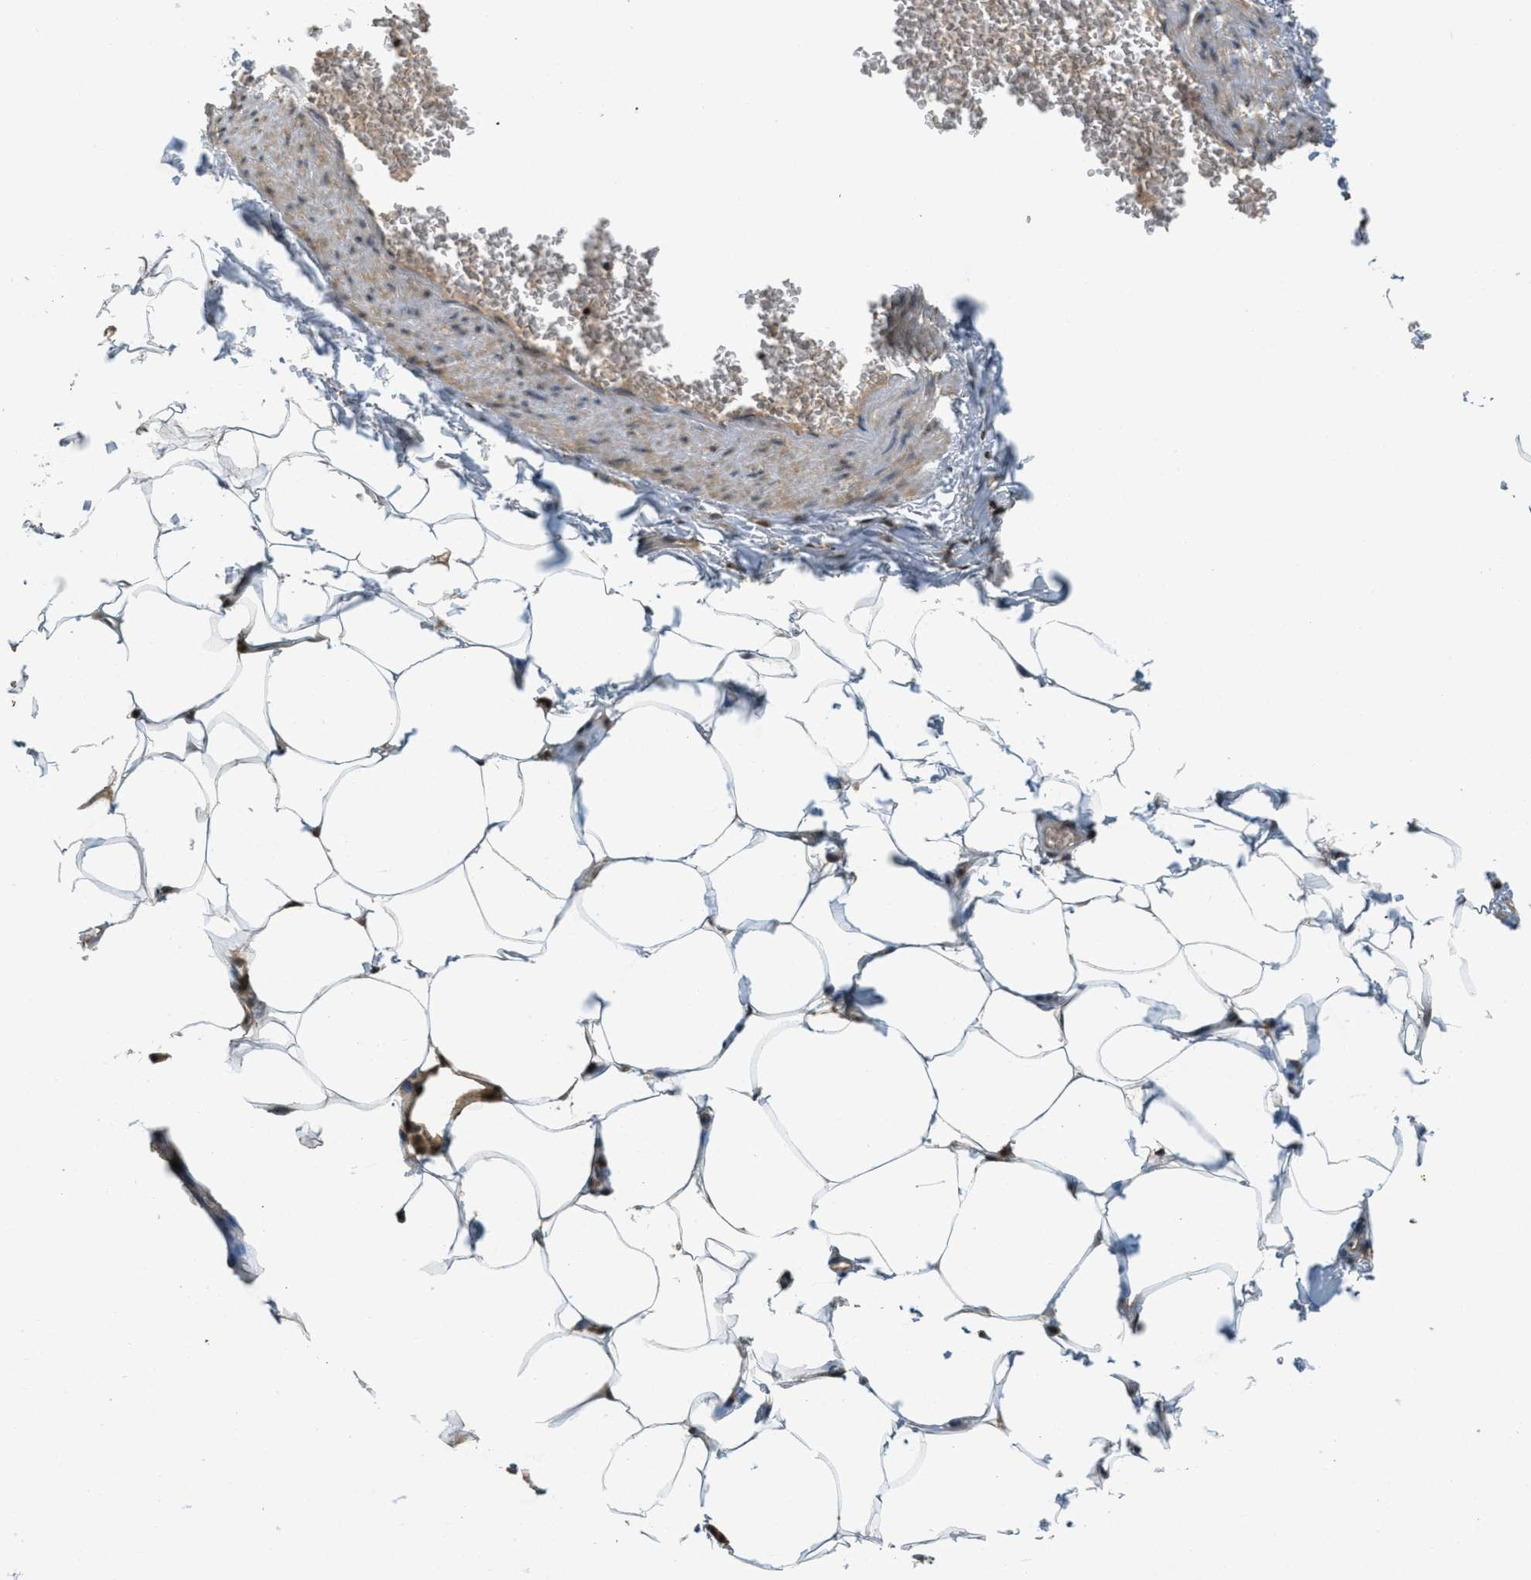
{"staining": {"intensity": "moderate", "quantity": "25%-75%", "location": "cytoplasmic/membranous,nuclear"}, "tissue": "adipose tissue", "cell_type": "Adipocytes", "image_type": "normal", "snomed": [{"axis": "morphology", "description": "Normal tissue, NOS"}, {"axis": "topography", "description": "Vascular tissue"}], "caption": "Adipocytes demonstrate medium levels of moderate cytoplasmic/membranous,nuclear expression in approximately 25%-75% of cells in normal human adipose tissue. The protein of interest is stained brown, and the nuclei are stained in blue (DAB IHC with brightfield microscopy, high magnification).", "gene": "ATG7", "patient": {"sex": "male", "age": 41}}